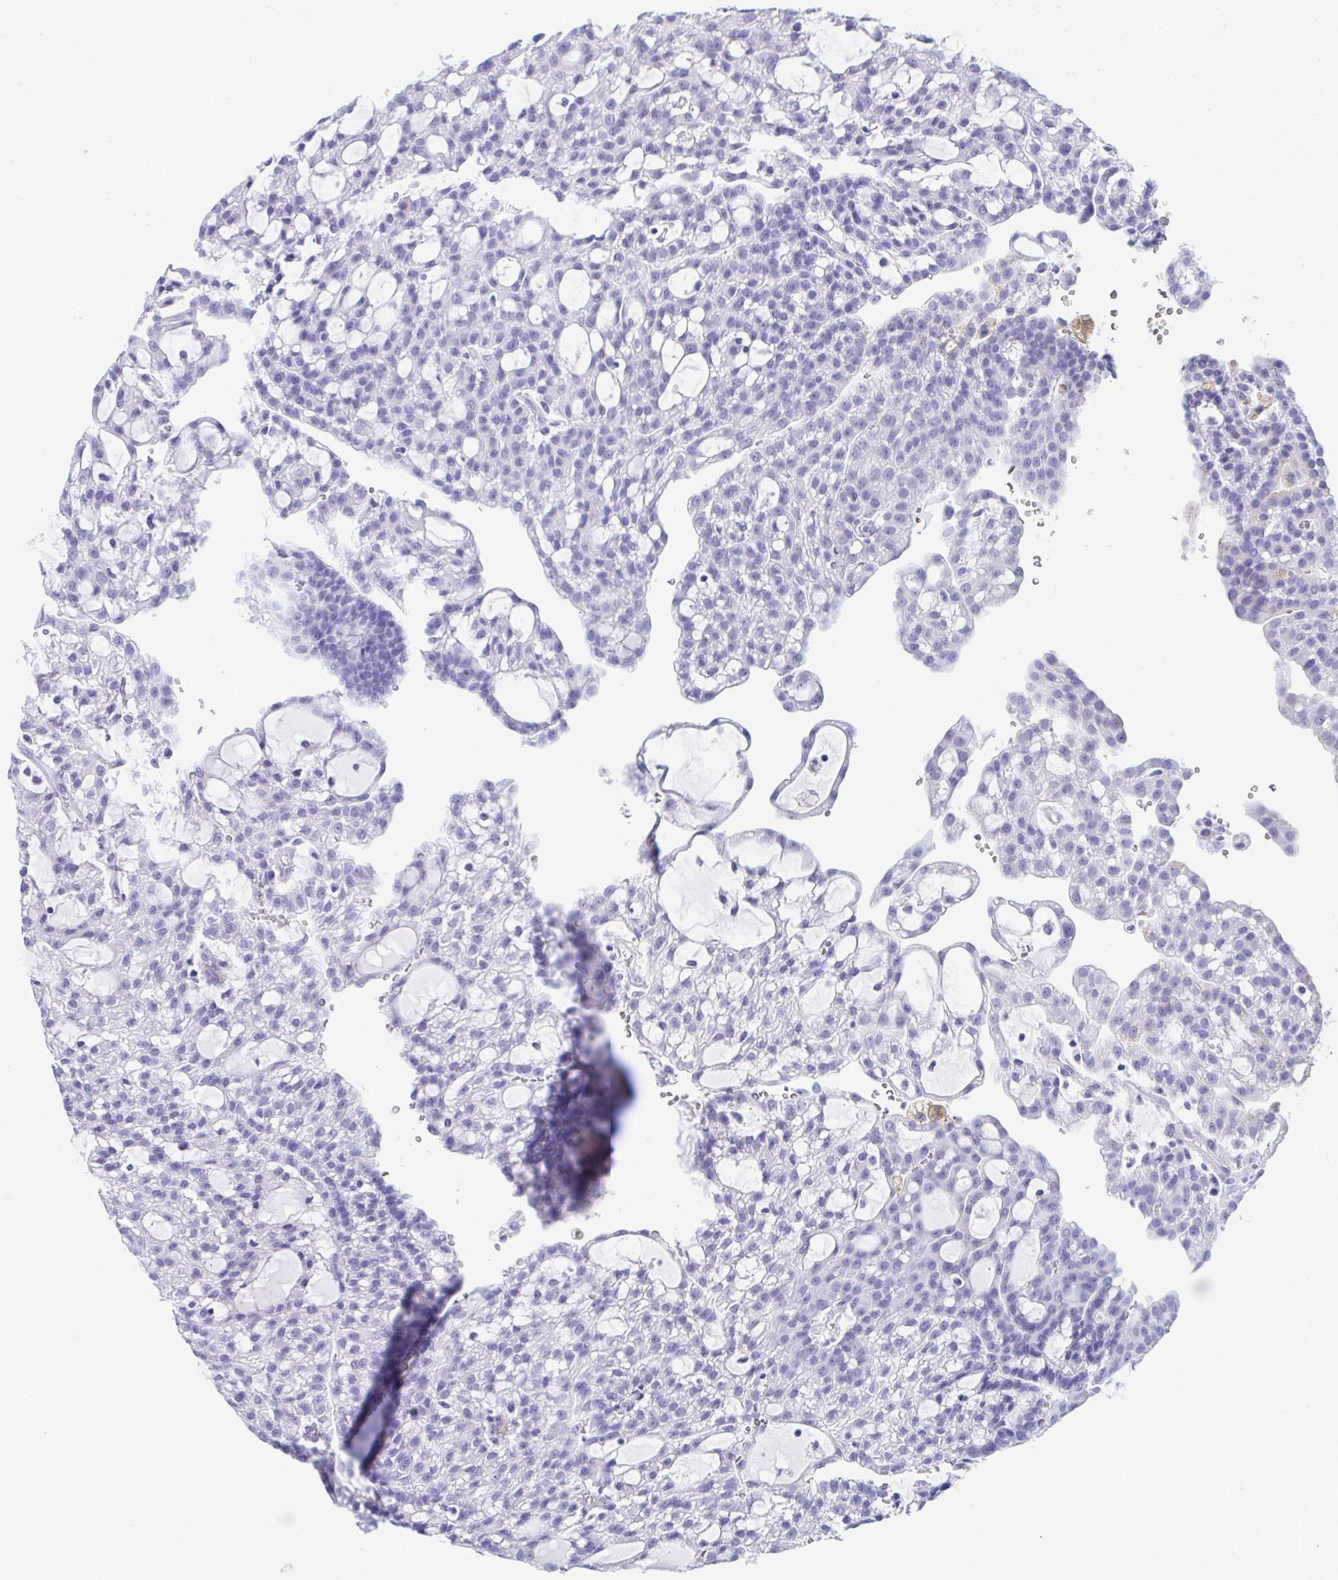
{"staining": {"intensity": "negative", "quantity": "none", "location": "none"}, "tissue": "renal cancer", "cell_type": "Tumor cells", "image_type": "cancer", "snomed": [{"axis": "morphology", "description": "Adenocarcinoma, NOS"}, {"axis": "topography", "description": "Kidney"}], "caption": "DAB (3,3'-diaminobenzidine) immunohistochemical staining of renal cancer (adenocarcinoma) exhibits no significant expression in tumor cells.", "gene": "TMEM35A", "patient": {"sex": "male", "age": 63}}